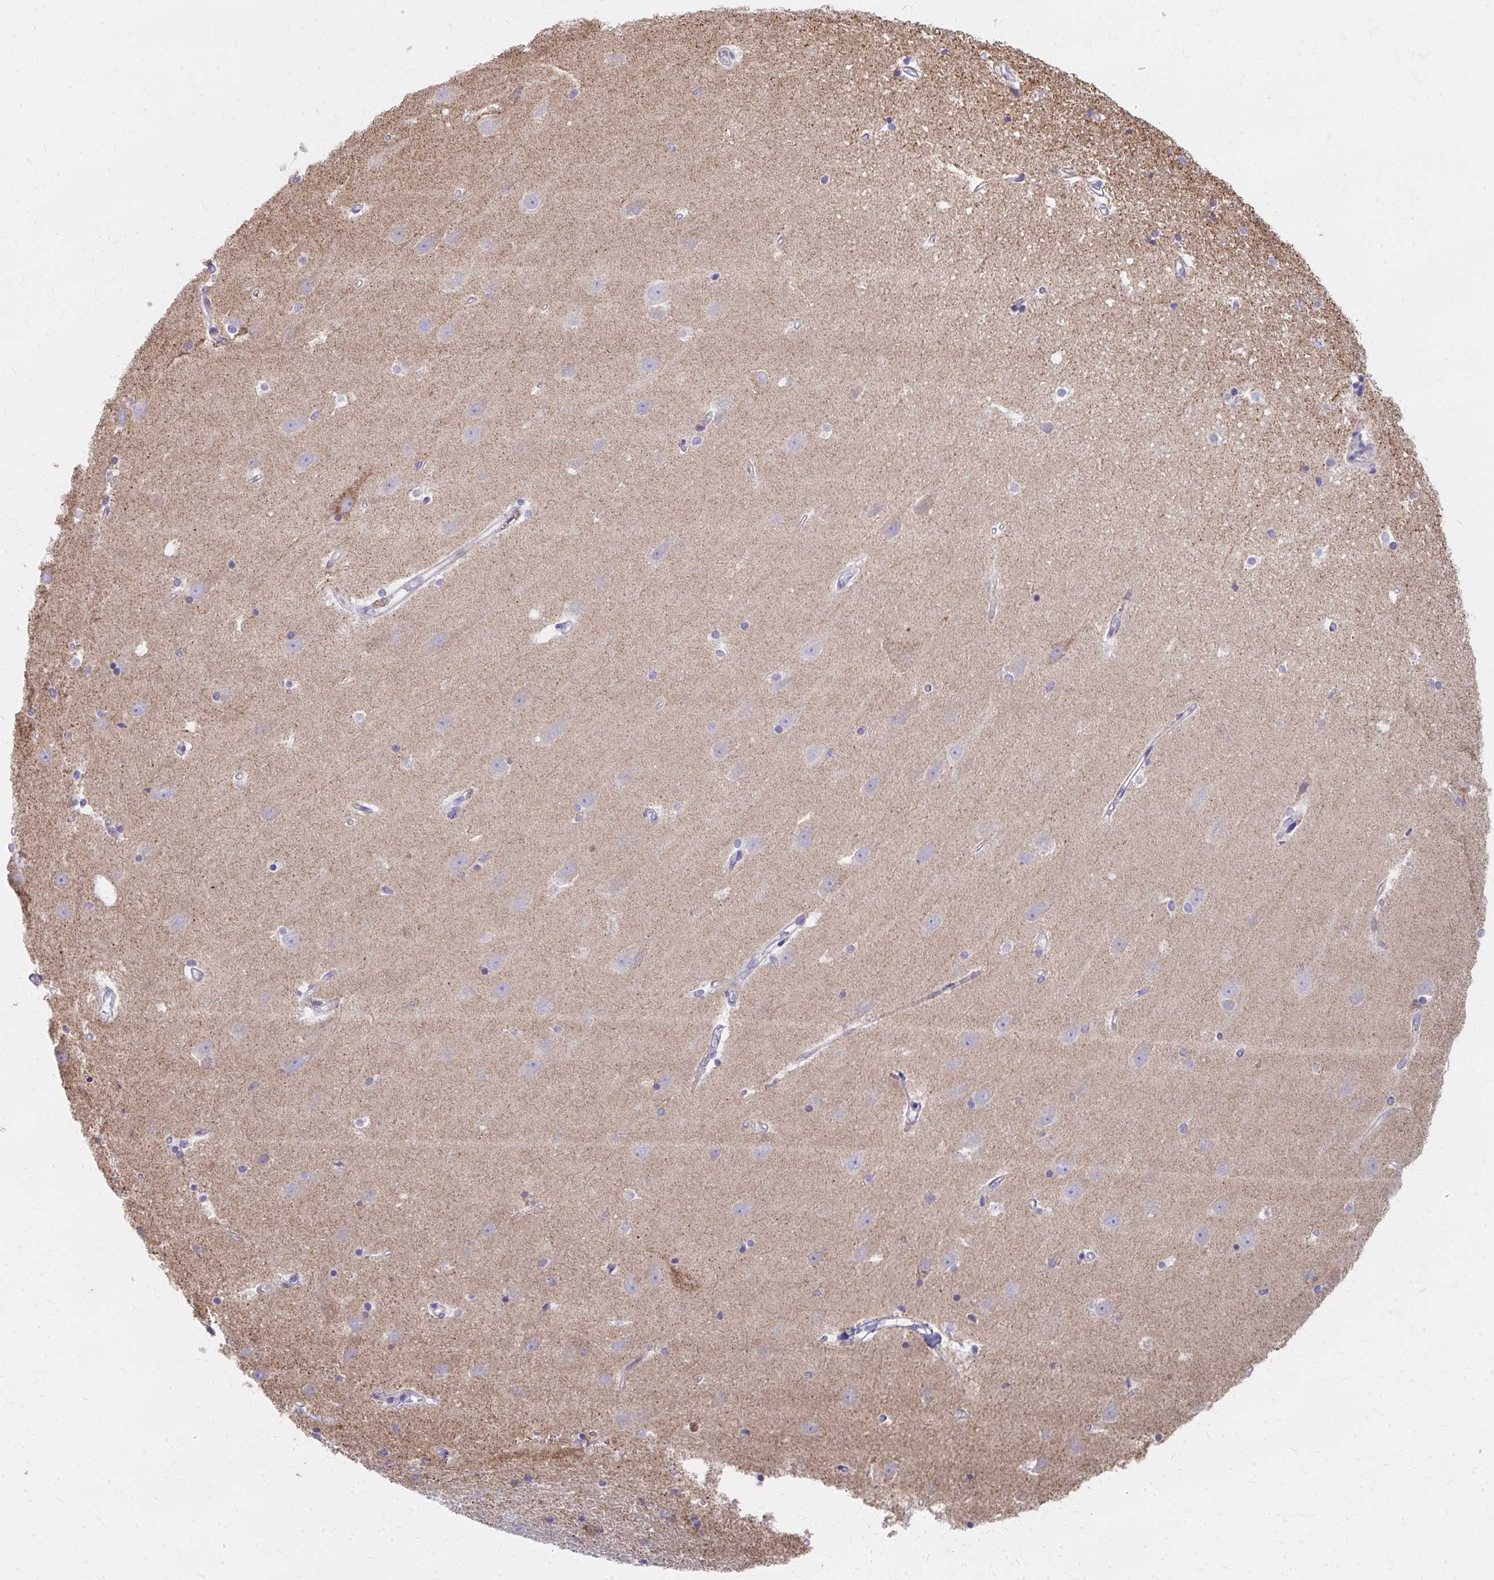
{"staining": {"intensity": "moderate", "quantity": "25%-75%", "location": "cytoplasmic/membranous"}, "tissue": "hippocampus", "cell_type": "Glial cells", "image_type": "normal", "snomed": [{"axis": "morphology", "description": "Normal tissue, NOS"}, {"axis": "topography", "description": "Hippocampus"}], "caption": "Protein staining of unremarkable hippocampus reveals moderate cytoplasmic/membranous positivity in about 25%-75% of glial cells.", "gene": "IL37", "patient": {"sex": "male", "age": 63}}